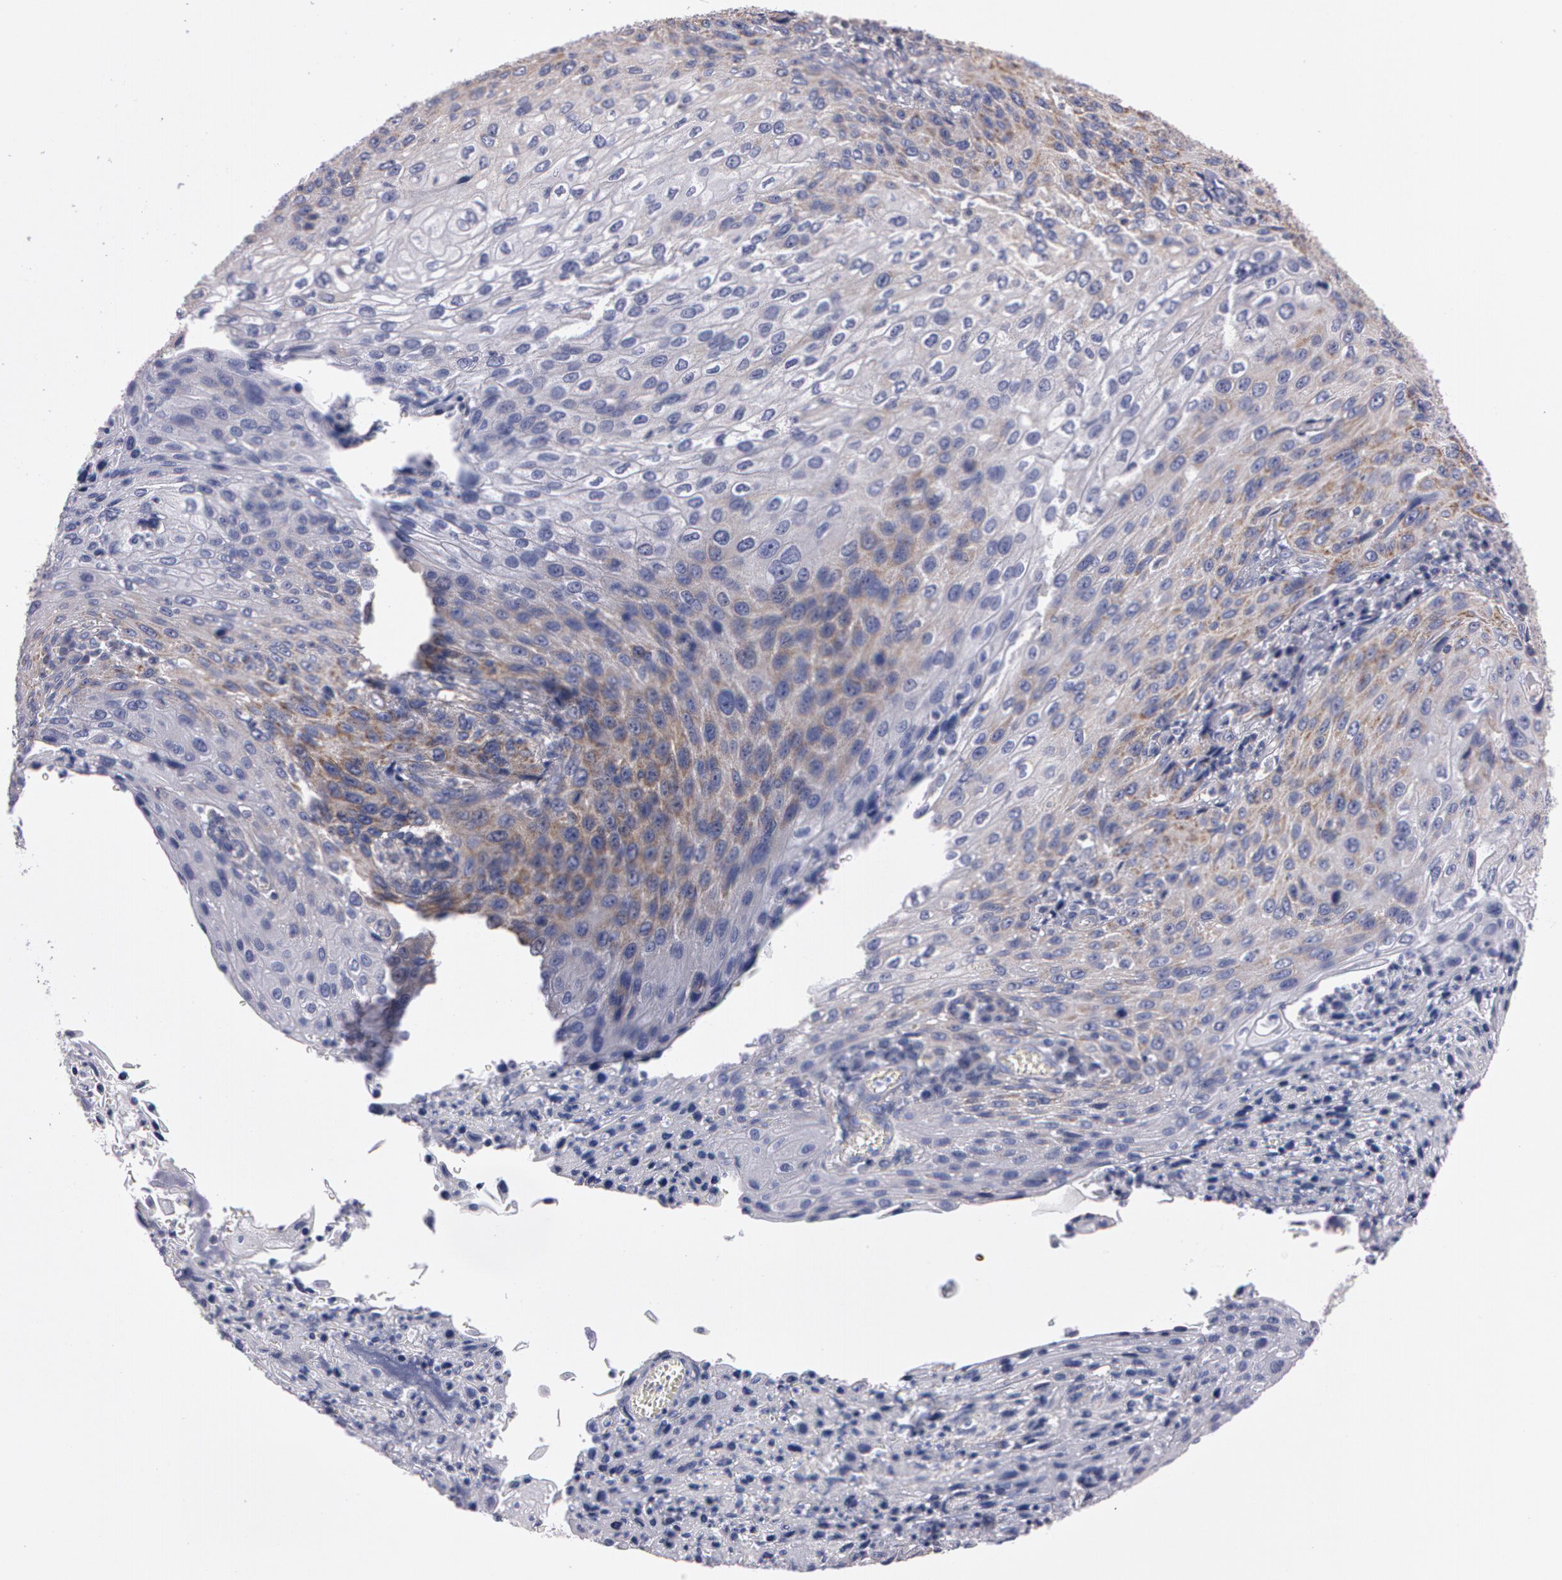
{"staining": {"intensity": "weak", "quantity": "<25%", "location": "cytoplasmic/membranous"}, "tissue": "cervical cancer", "cell_type": "Tumor cells", "image_type": "cancer", "snomed": [{"axis": "morphology", "description": "Squamous cell carcinoma, NOS"}, {"axis": "topography", "description": "Cervix"}], "caption": "Human cervical squamous cell carcinoma stained for a protein using immunohistochemistry (IHC) displays no positivity in tumor cells.", "gene": "NEK9", "patient": {"sex": "female", "age": 32}}